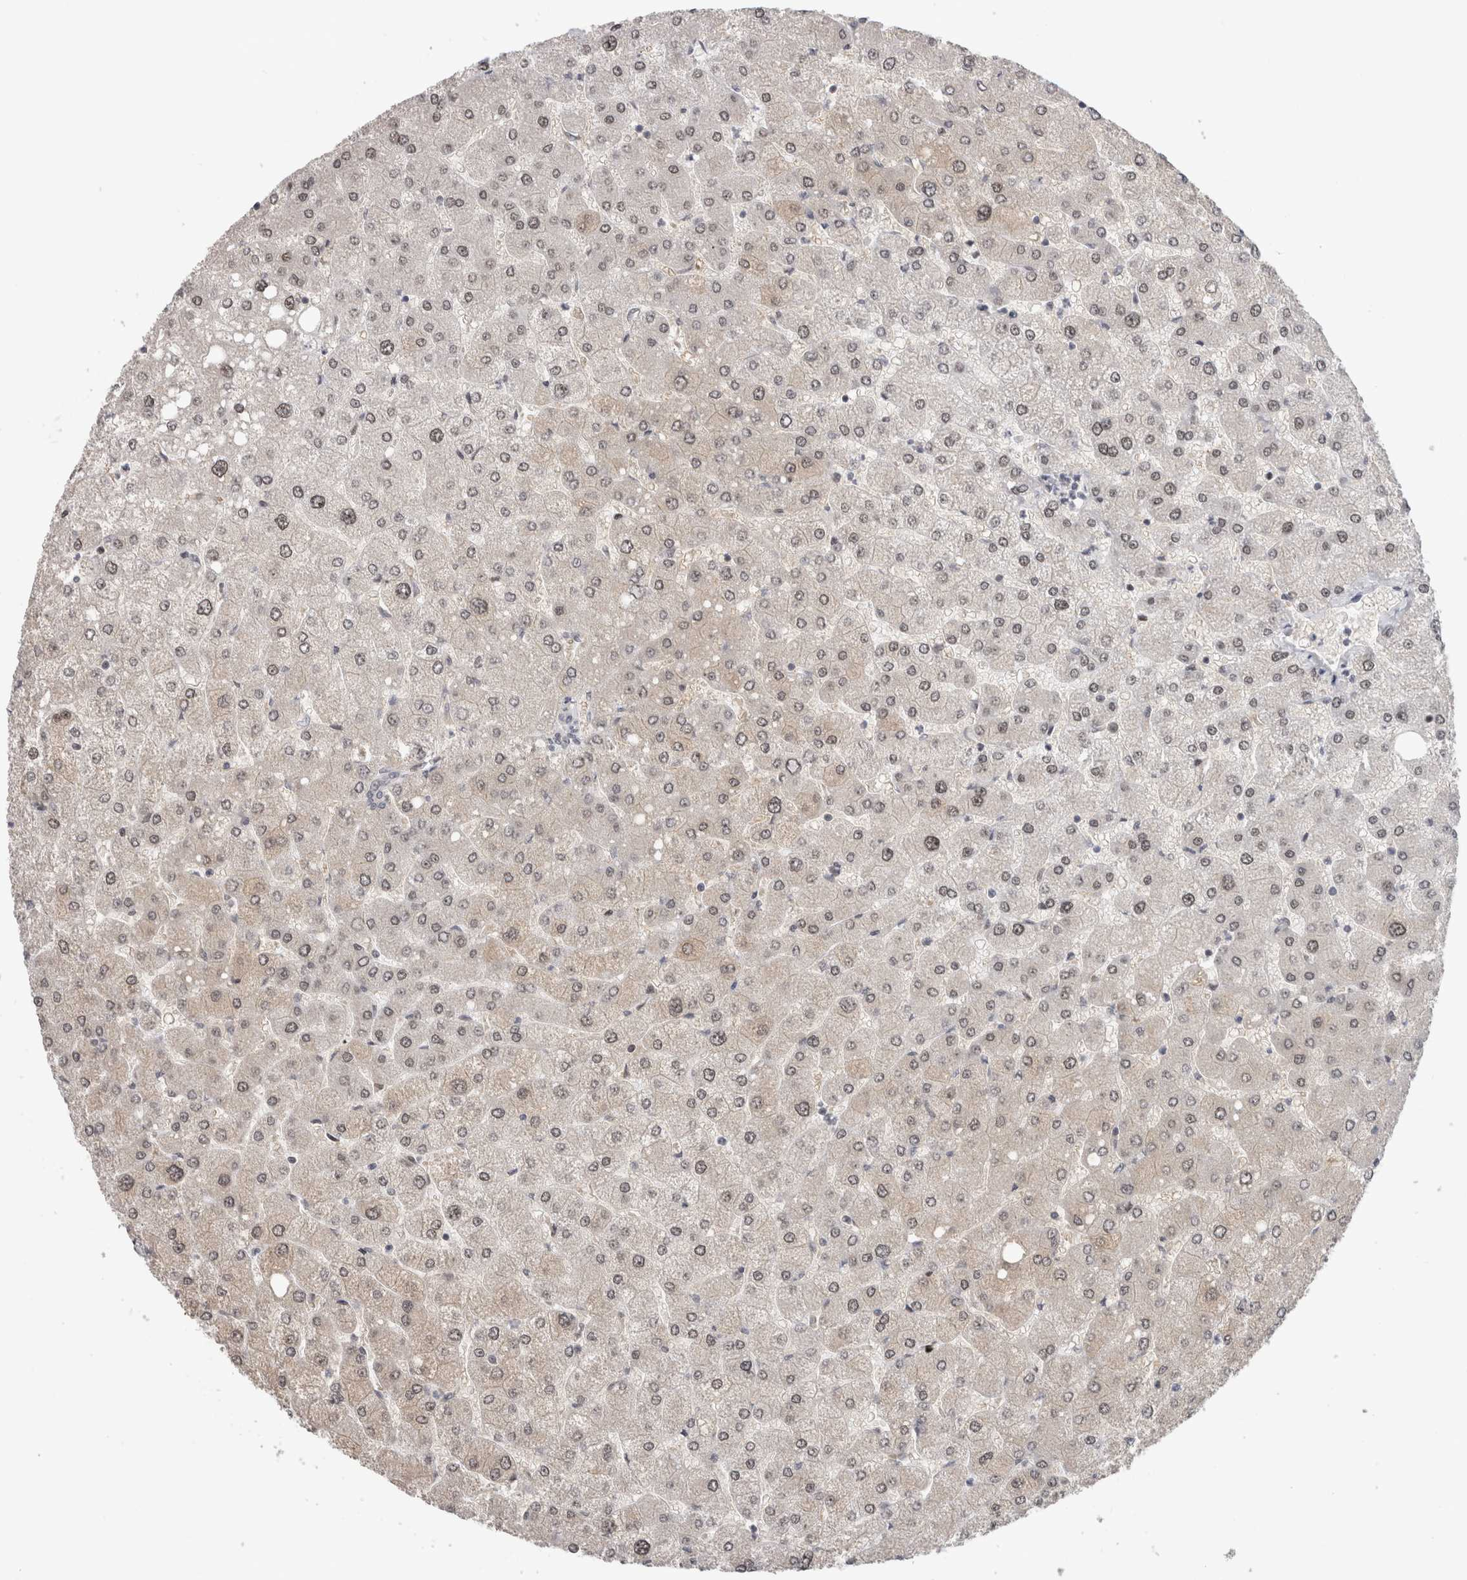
{"staining": {"intensity": "negative", "quantity": "none", "location": "none"}, "tissue": "liver", "cell_type": "Cholangiocytes", "image_type": "normal", "snomed": [{"axis": "morphology", "description": "Normal tissue, NOS"}, {"axis": "topography", "description": "Liver"}], "caption": "Immunohistochemistry of benign liver shows no staining in cholangiocytes. (DAB IHC, high magnification).", "gene": "ZNF521", "patient": {"sex": "male", "age": 55}}